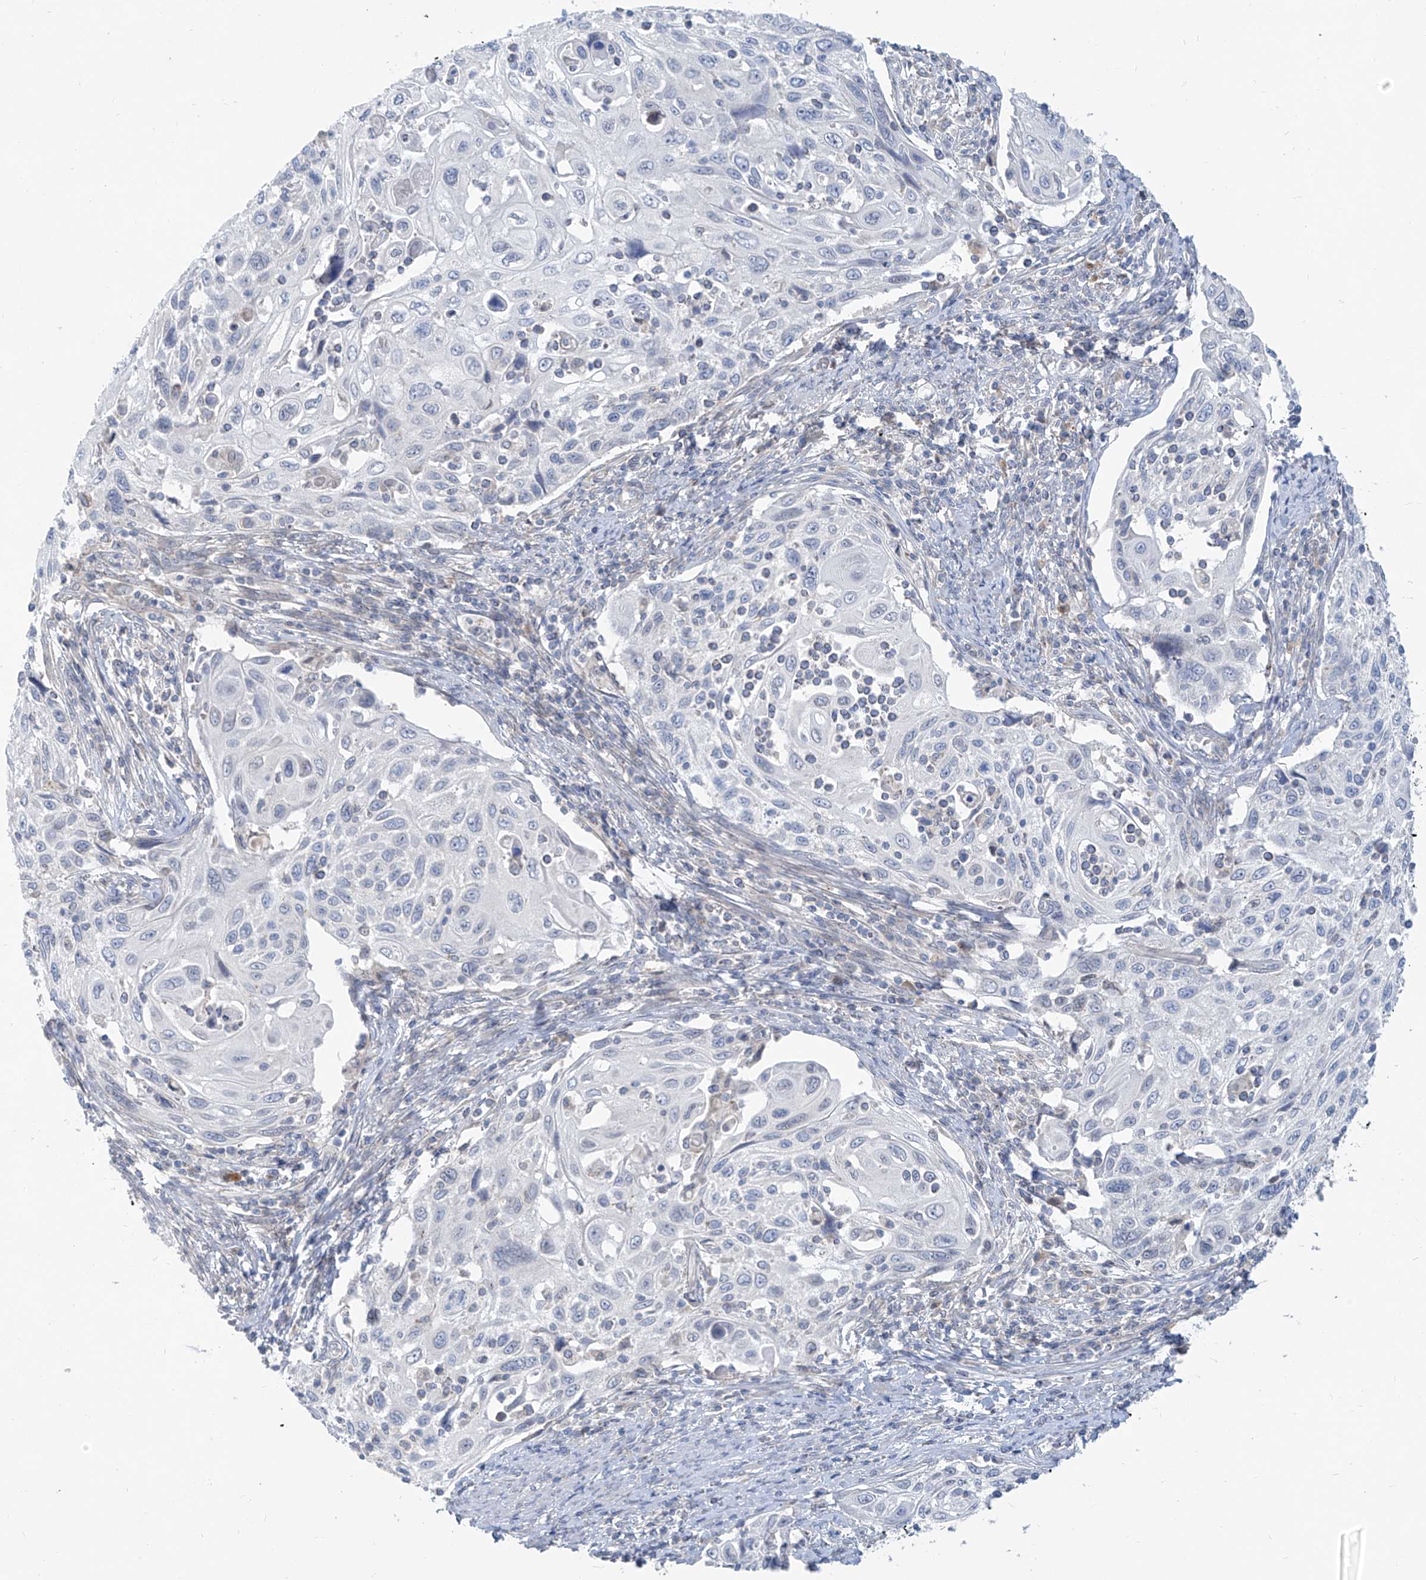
{"staining": {"intensity": "negative", "quantity": "none", "location": "none"}, "tissue": "cervical cancer", "cell_type": "Tumor cells", "image_type": "cancer", "snomed": [{"axis": "morphology", "description": "Squamous cell carcinoma, NOS"}, {"axis": "topography", "description": "Cervix"}], "caption": "Micrograph shows no significant protein expression in tumor cells of squamous cell carcinoma (cervical).", "gene": "KRTAP25-1", "patient": {"sex": "female", "age": 70}}